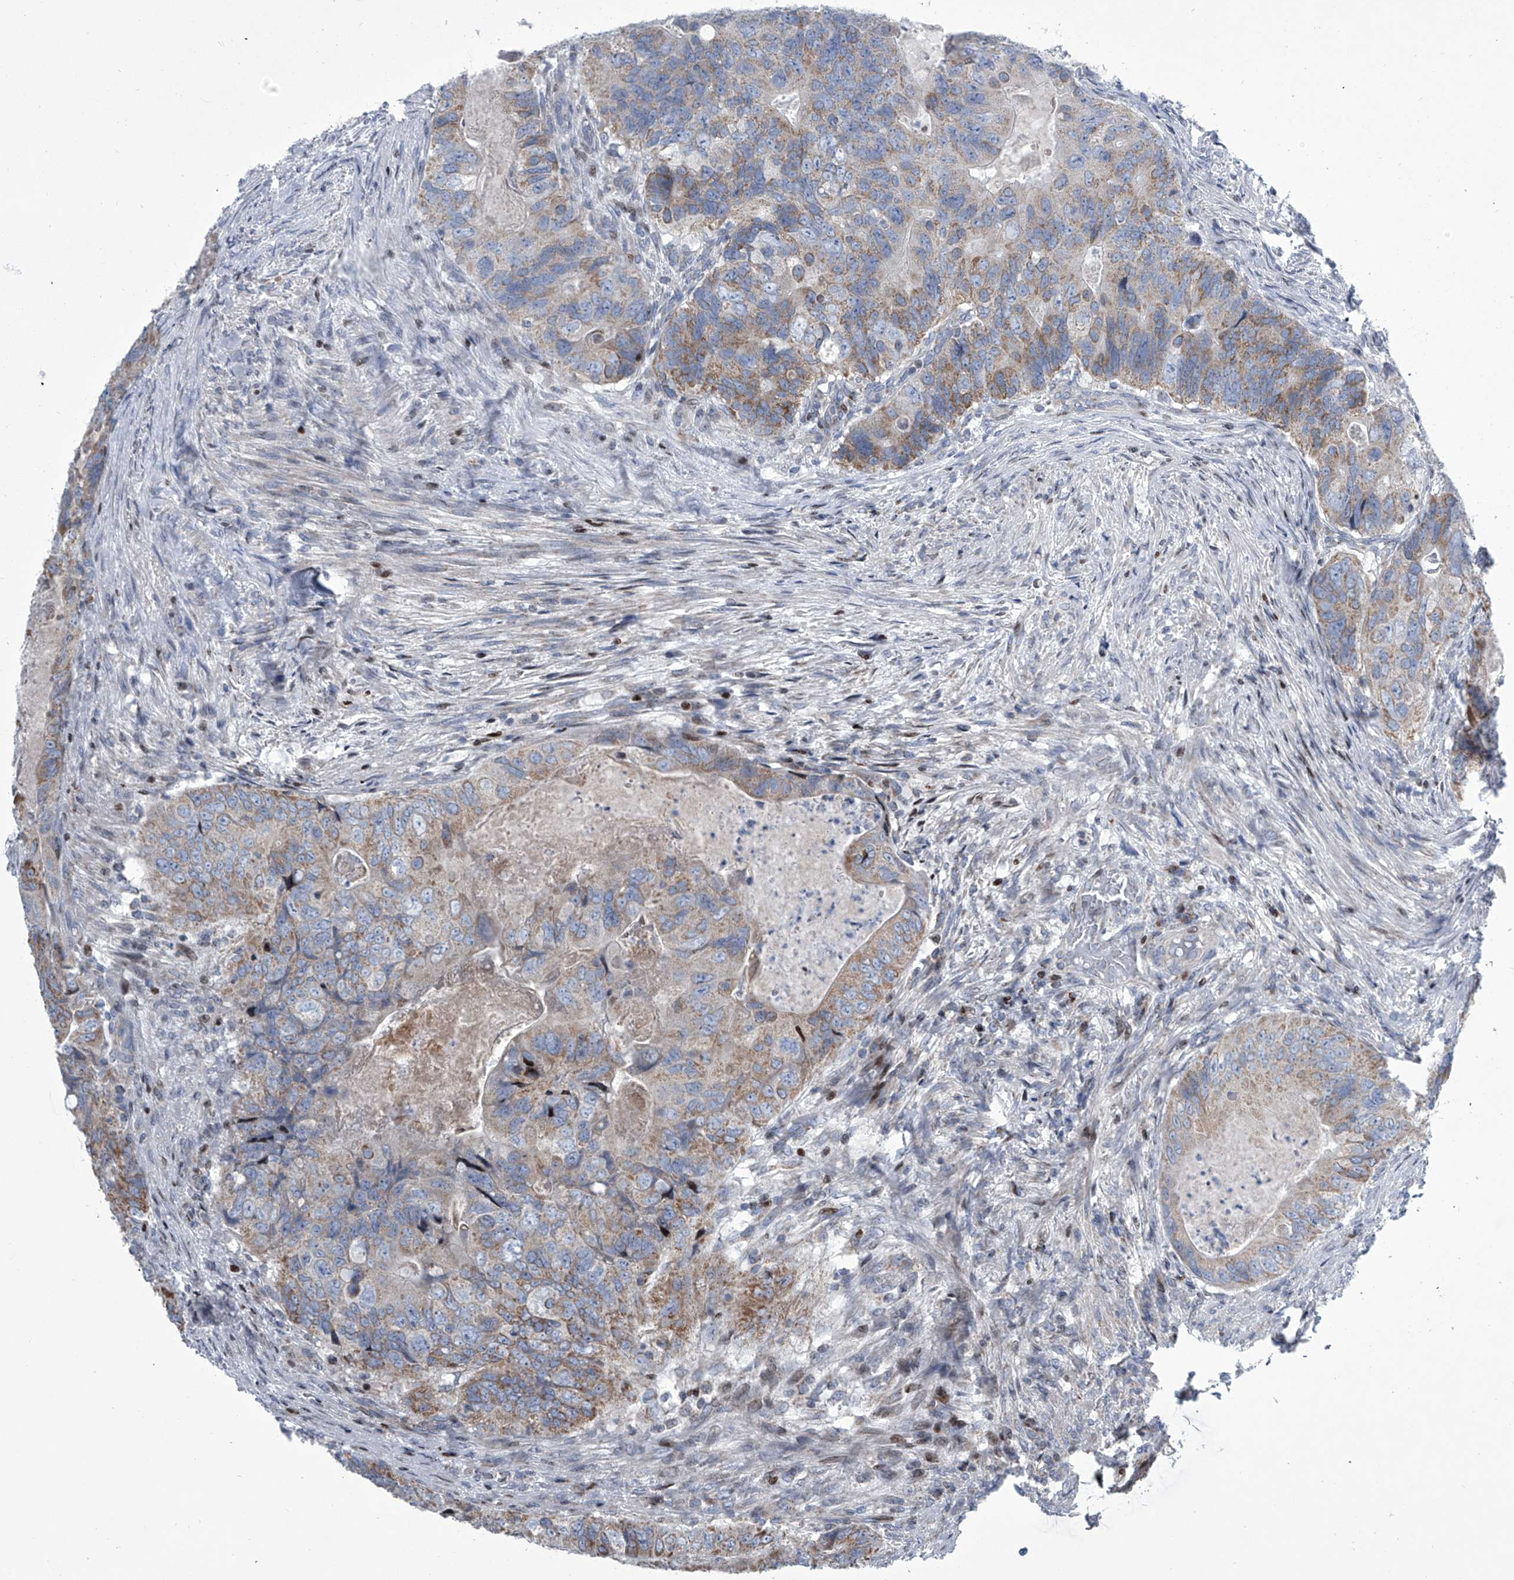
{"staining": {"intensity": "moderate", "quantity": "25%-75%", "location": "cytoplasmic/membranous"}, "tissue": "colorectal cancer", "cell_type": "Tumor cells", "image_type": "cancer", "snomed": [{"axis": "morphology", "description": "Adenocarcinoma, NOS"}, {"axis": "topography", "description": "Rectum"}], "caption": "Brown immunohistochemical staining in colorectal adenocarcinoma shows moderate cytoplasmic/membranous staining in about 25%-75% of tumor cells. The staining was performed using DAB (3,3'-diaminobenzidine) to visualize the protein expression in brown, while the nuclei were stained in blue with hematoxylin (Magnification: 20x).", "gene": "STRADA", "patient": {"sex": "male", "age": 63}}